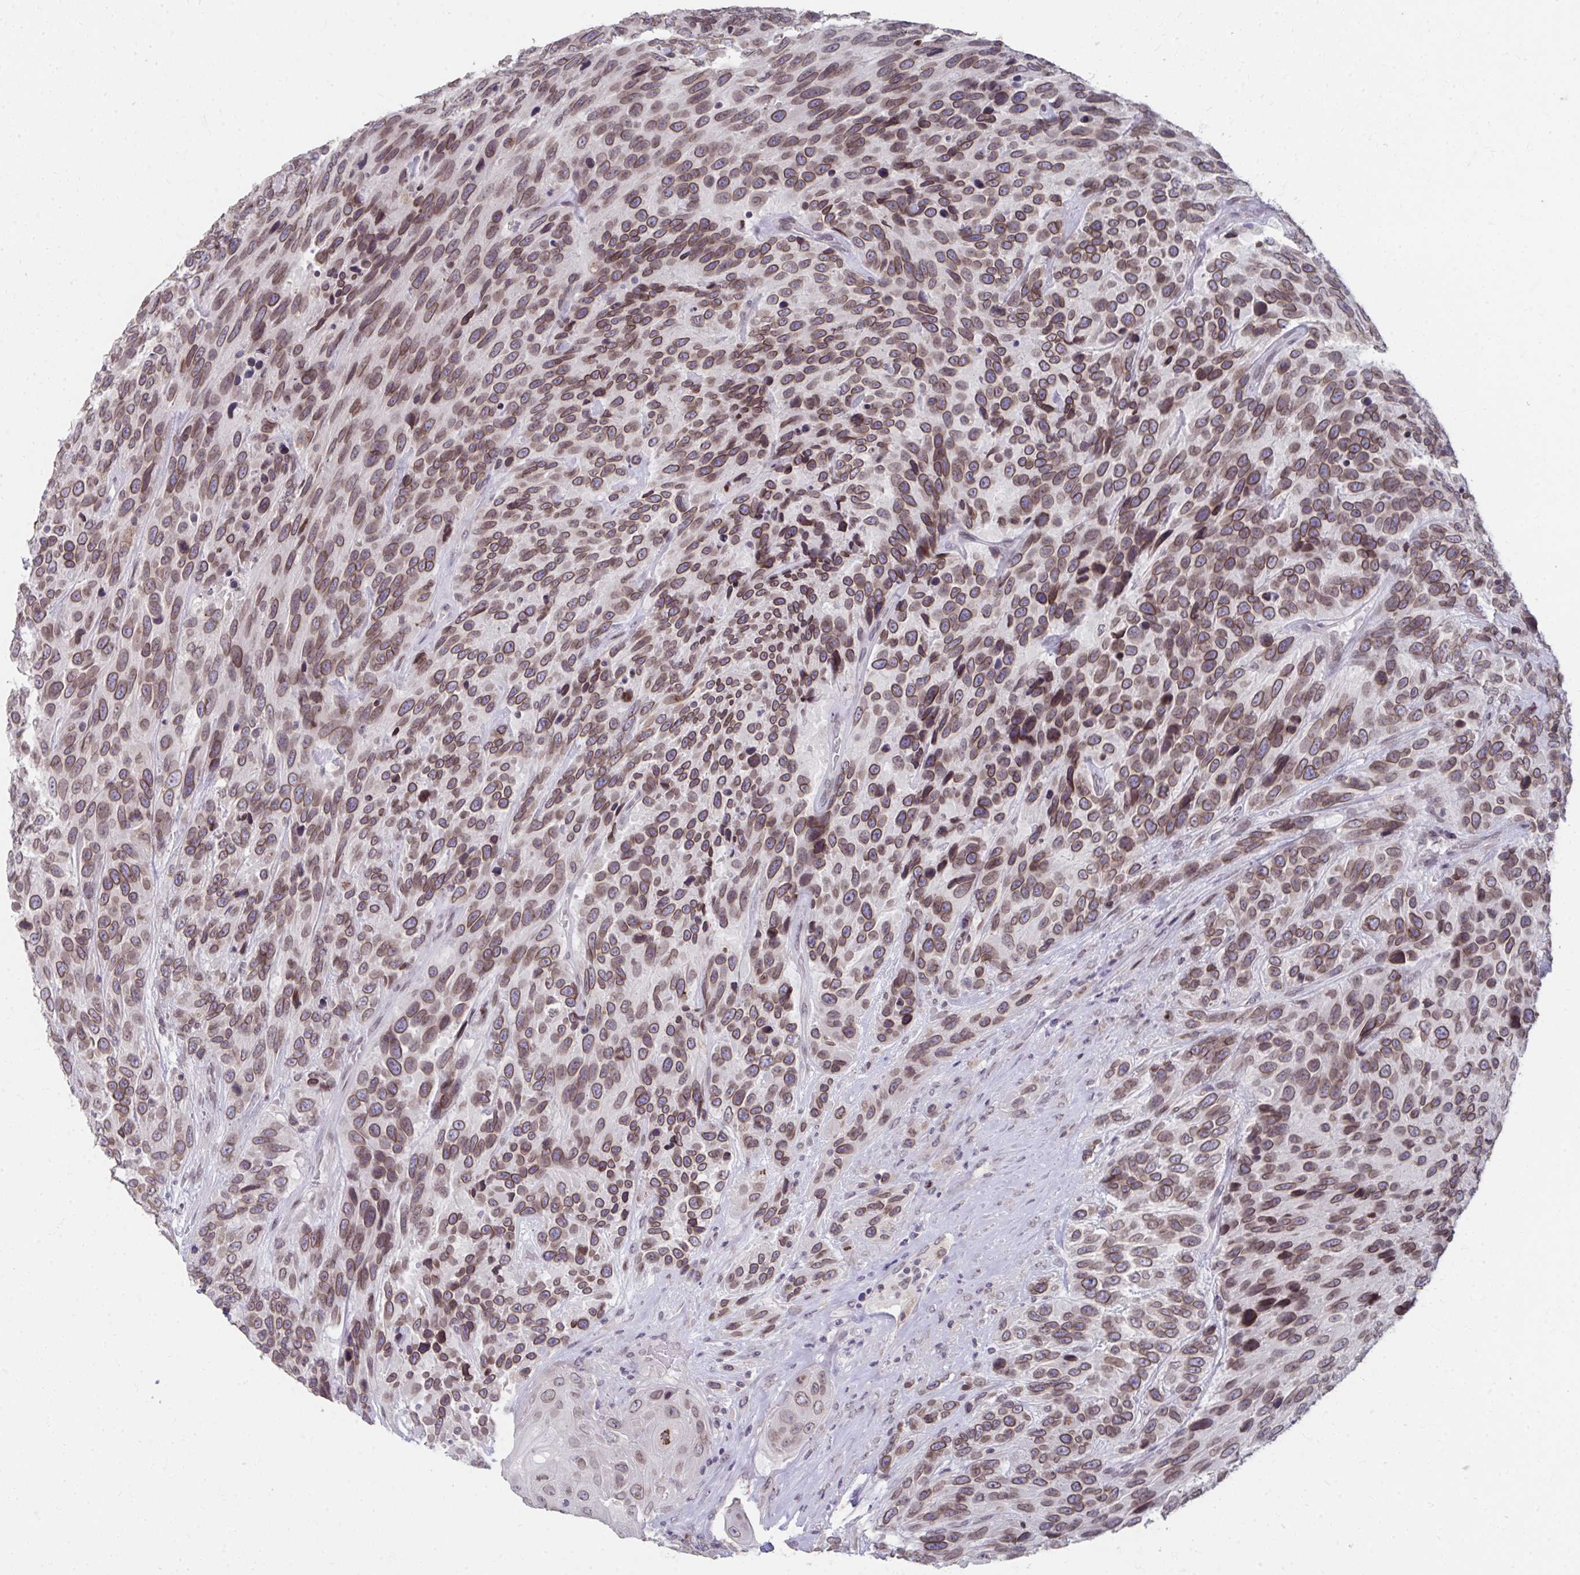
{"staining": {"intensity": "moderate", "quantity": ">75%", "location": "cytoplasmic/membranous,nuclear"}, "tissue": "urothelial cancer", "cell_type": "Tumor cells", "image_type": "cancer", "snomed": [{"axis": "morphology", "description": "Urothelial carcinoma, High grade"}, {"axis": "topography", "description": "Urinary bladder"}], "caption": "A brown stain labels moderate cytoplasmic/membranous and nuclear staining of a protein in human urothelial cancer tumor cells. The protein is shown in brown color, while the nuclei are stained blue.", "gene": "NUP133", "patient": {"sex": "female", "age": 70}}